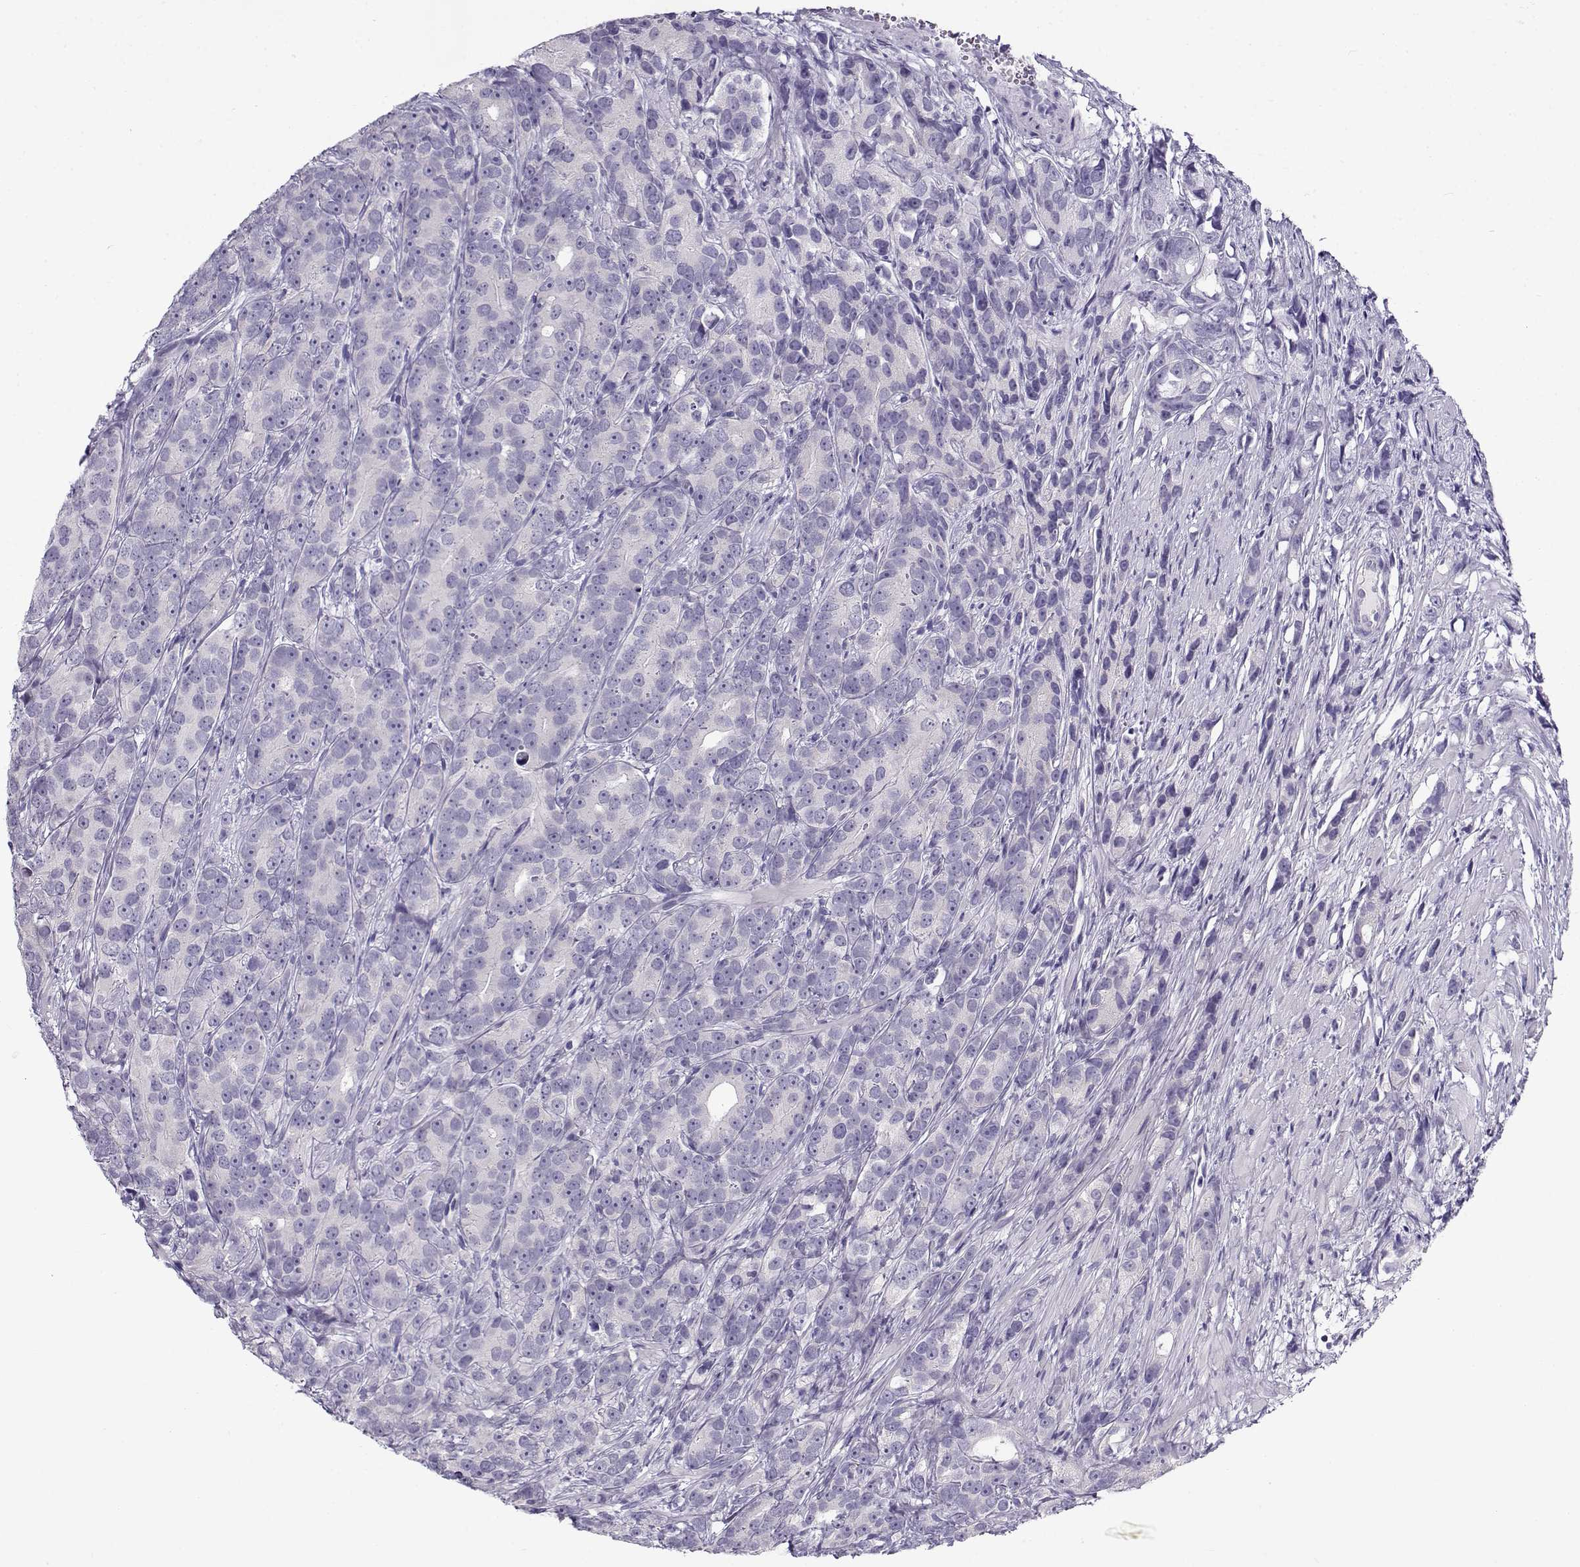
{"staining": {"intensity": "weak", "quantity": "25%-75%", "location": "cytoplasmic/membranous"}, "tissue": "prostate cancer", "cell_type": "Tumor cells", "image_type": "cancer", "snomed": [{"axis": "morphology", "description": "Adenocarcinoma, High grade"}, {"axis": "topography", "description": "Prostate"}], "caption": "Weak cytoplasmic/membranous staining is seen in about 25%-75% of tumor cells in prostate cancer.", "gene": "FEZF1", "patient": {"sex": "male", "age": 90}}